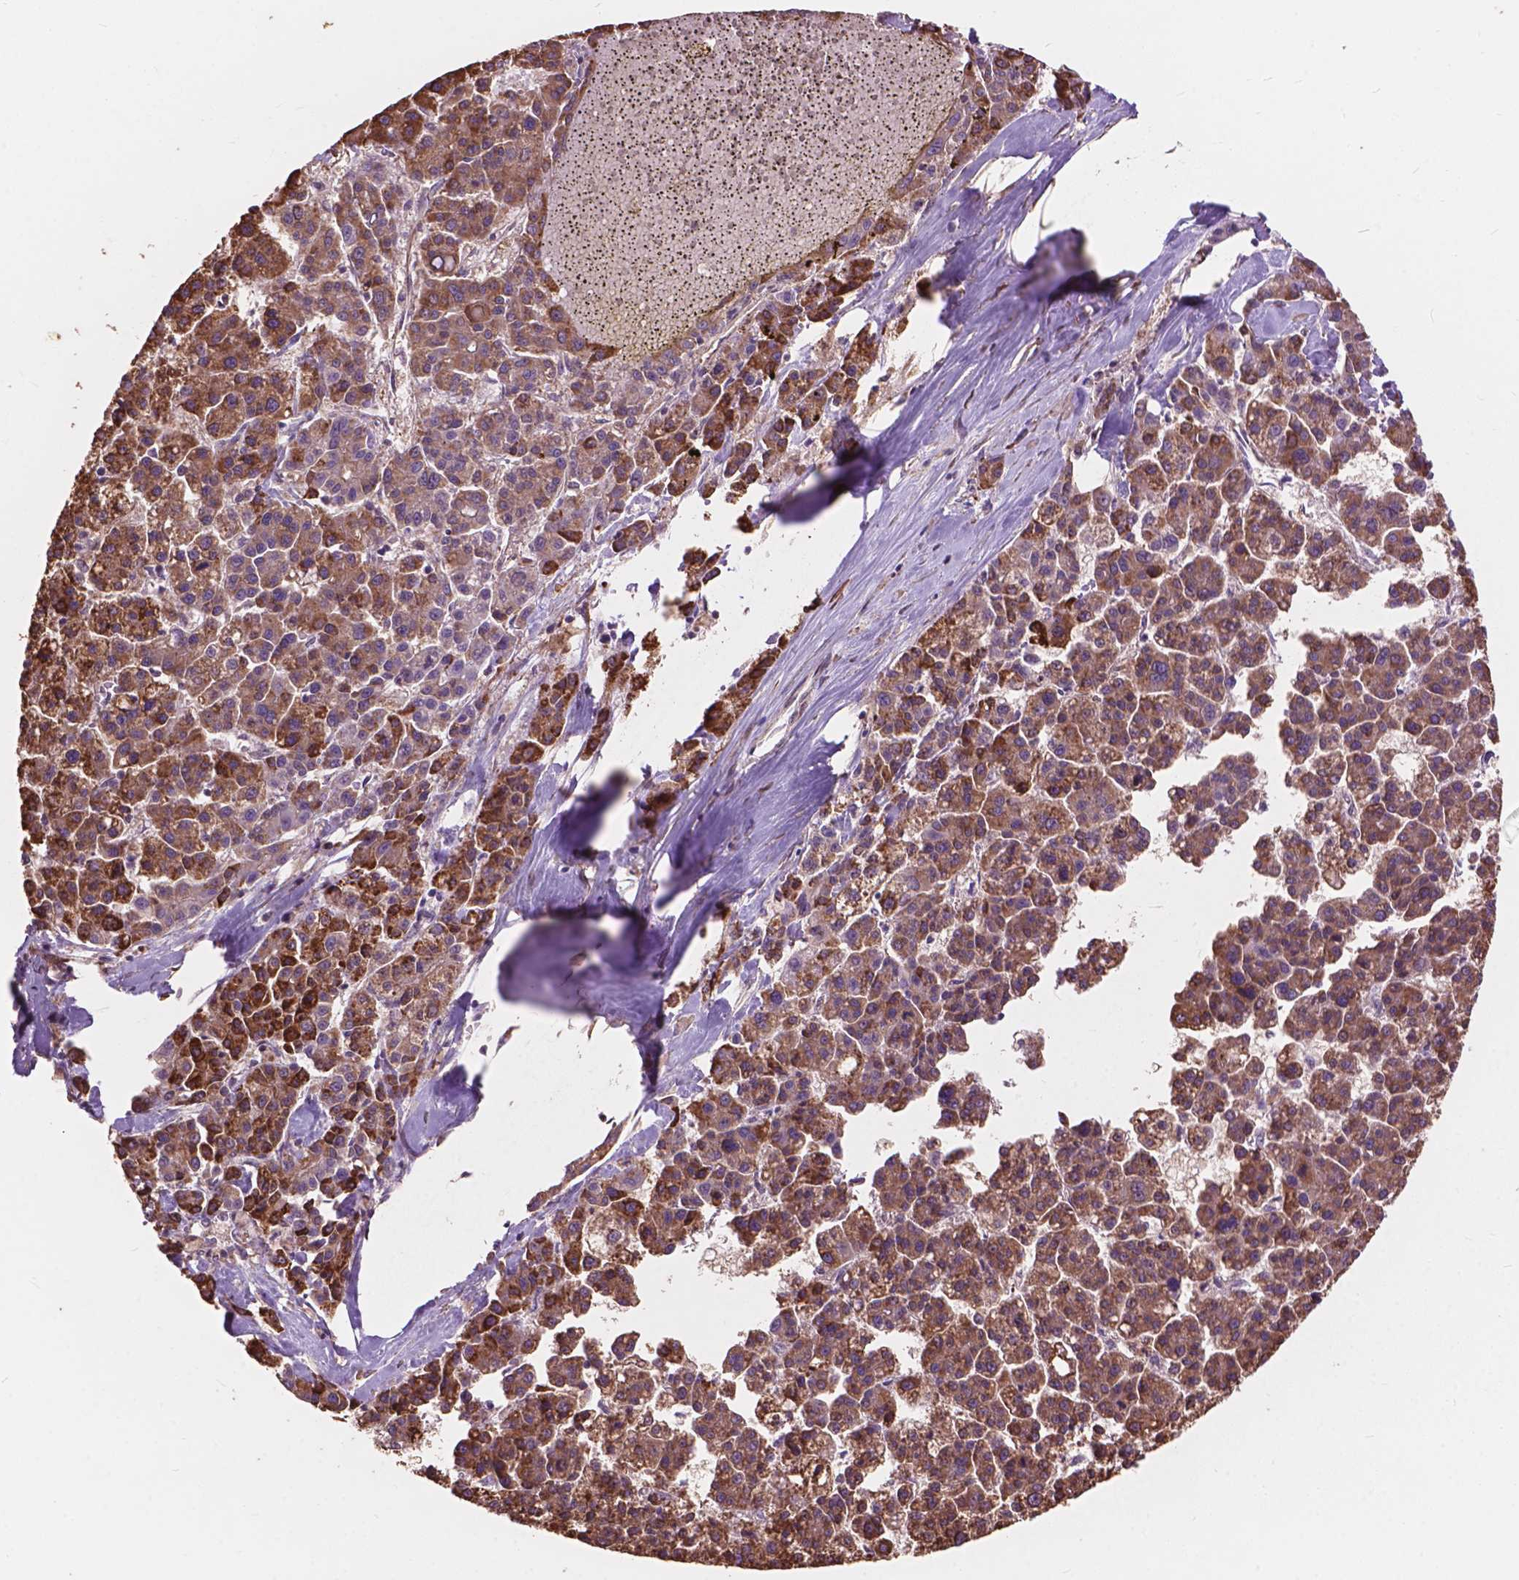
{"staining": {"intensity": "moderate", "quantity": ">75%", "location": "cytoplasmic/membranous"}, "tissue": "liver cancer", "cell_type": "Tumor cells", "image_type": "cancer", "snomed": [{"axis": "morphology", "description": "Carcinoma, Hepatocellular, NOS"}, {"axis": "topography", "description": "Liver"}], "caption": "Human liver hepatocellular carcinoma stained for a protein (brown) exhibits moderate cytoplasmic/membranous positive staining in about >75% of tumor cells.", "gene": "FNIP1", "patient": {"sex": "female", "age": 58}}